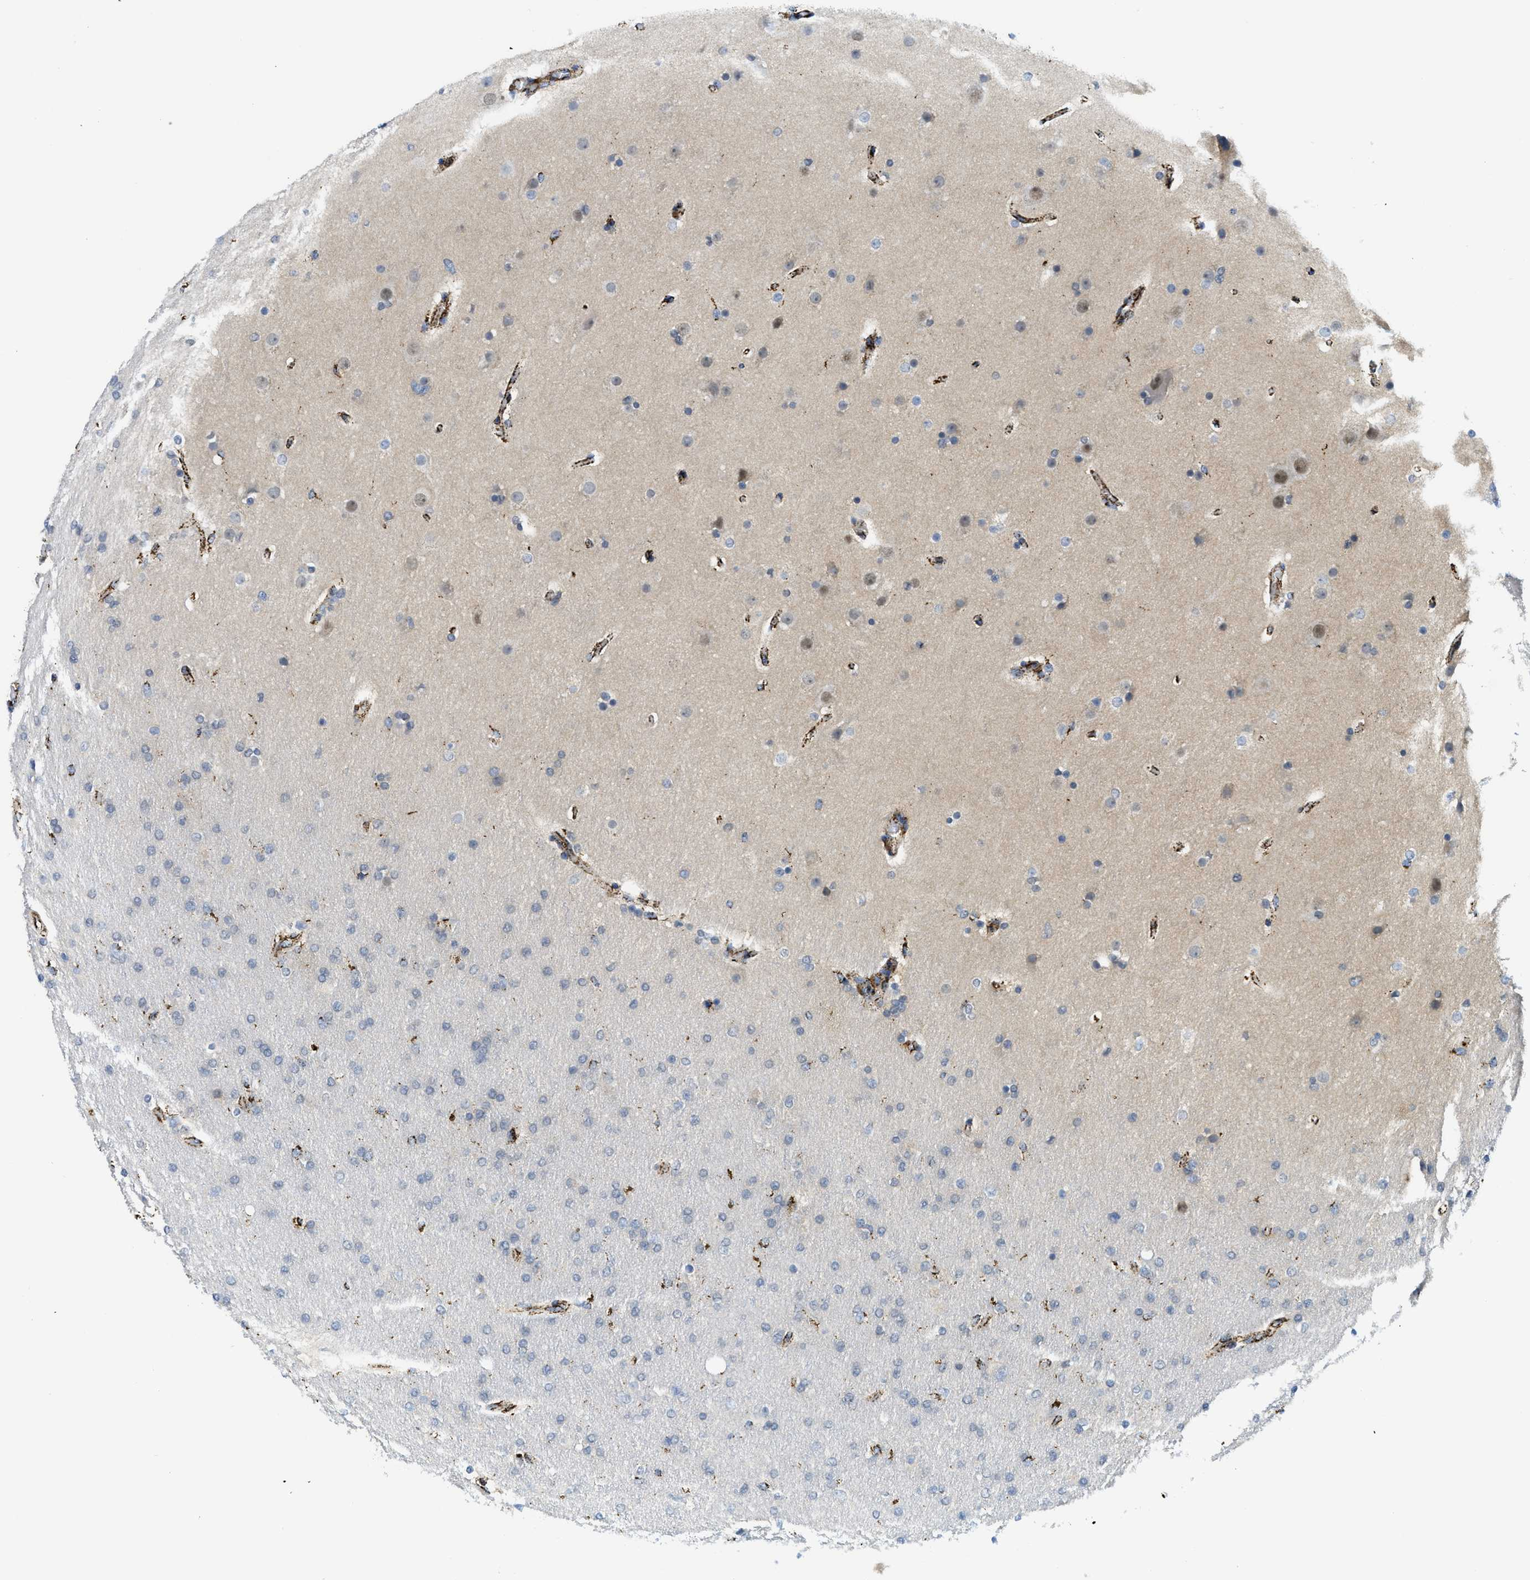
{"staining": {"intensity": "negative", "quantity": "none", "location": "none"}, "tissue": "glioma", "cell_type": "Tumor cells", "image_type": "cancer", "snomed": [{"axis": "morphology", "description": "Glioma, malignant, High grade"}, {"axis": "topography", "description": "Cerebral cortex"}], "caption": "Human glioma stained for a protein using immunohistochemistry (IHC) demonstrates no staining in tumor cells.", "gene": "SQOR", "patient": {"sex": "female", "age": 36}}